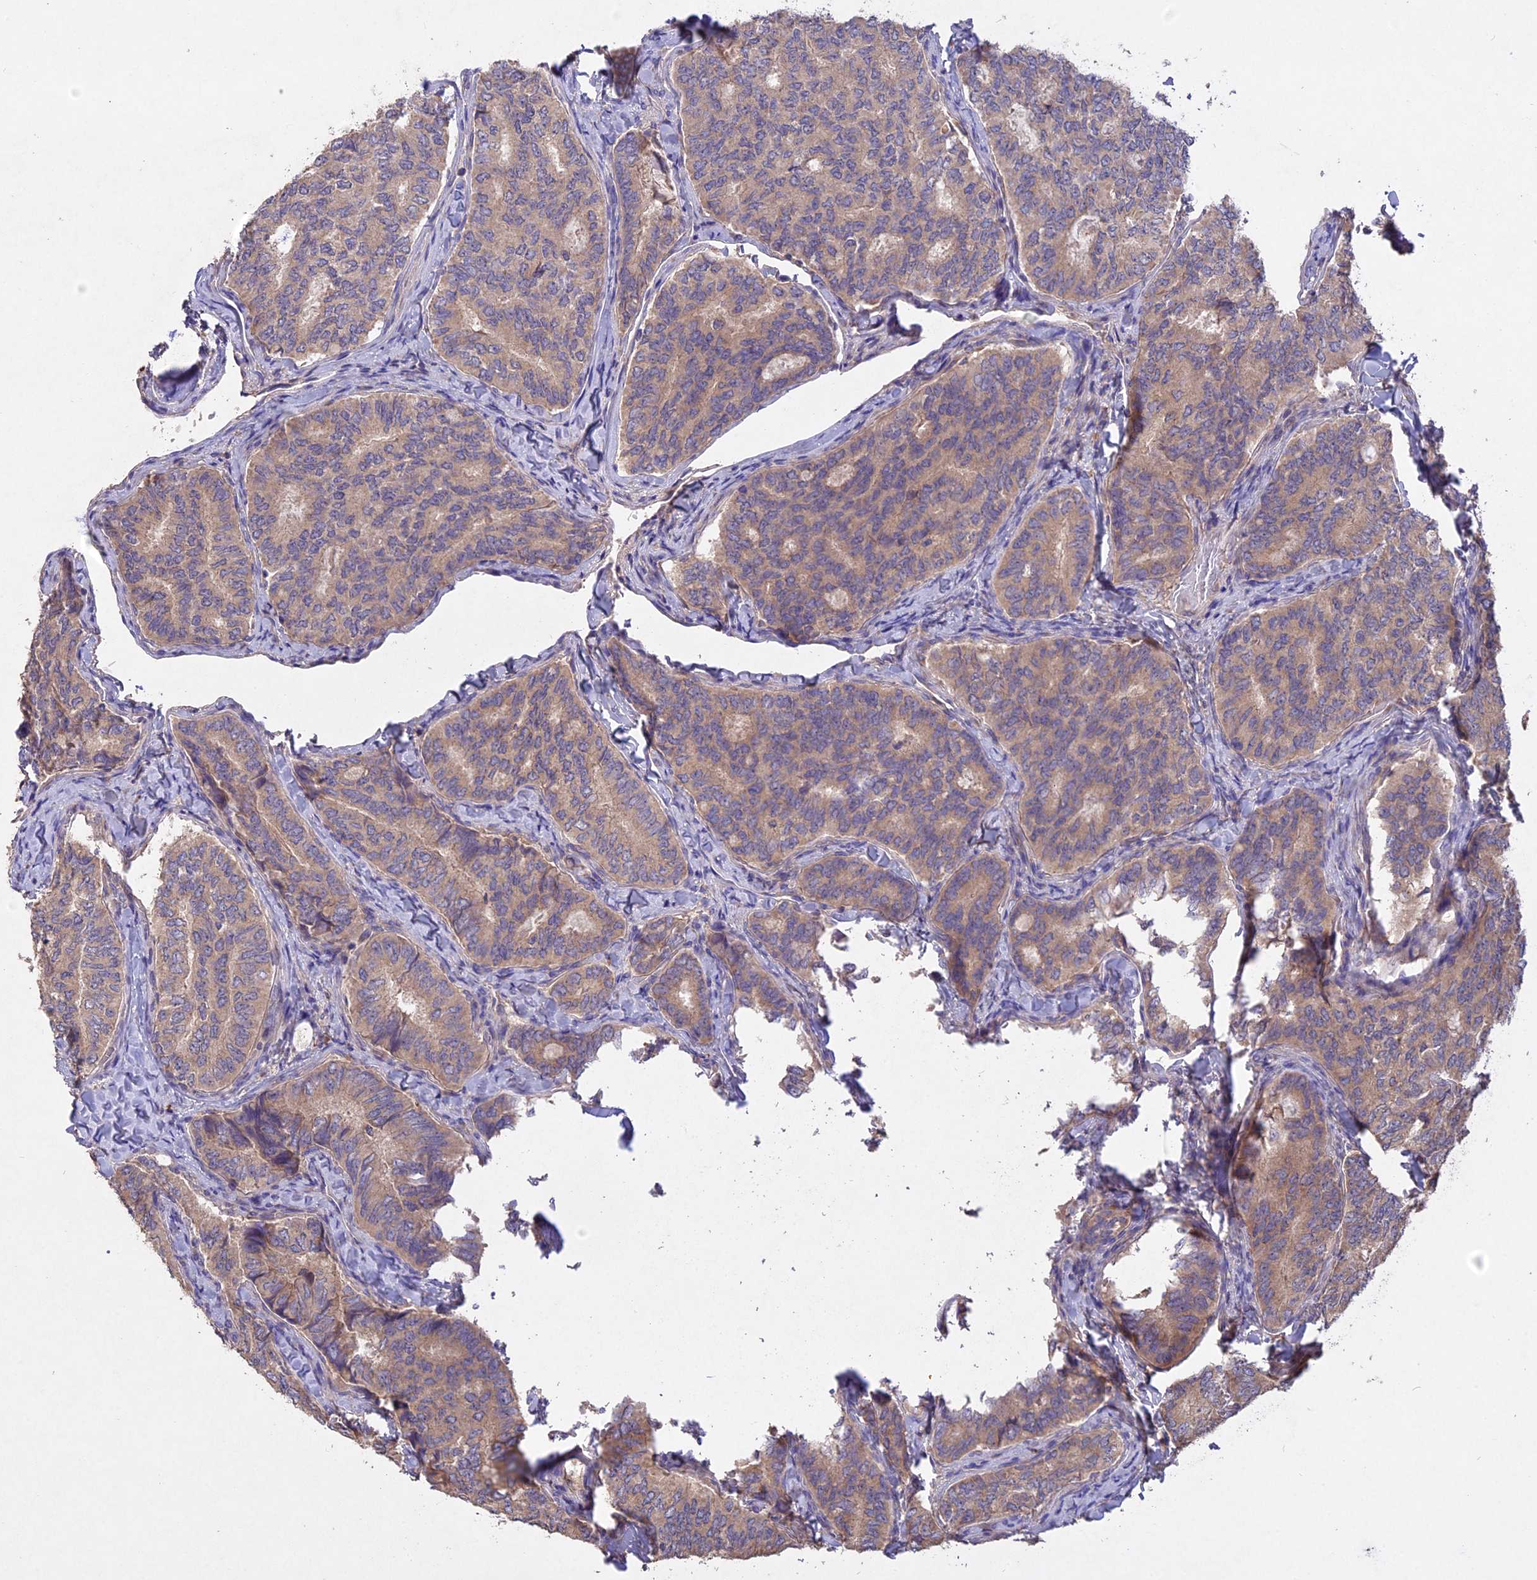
{"staining": {"intensity": "weak", "quantity": "25%-75%", "location": "cytoplasmic/membranous"}, "tissue": "thyroid cancer", "cell_type": "Tumor cells", "image_type": "cancer", "snomed": [{"axis": "morphology", "description": "Papillary adenocarcinoma, NOS"}, {"axis": "topography", "description": "Thyroid gland"}], "caption": "IHC of human papillary adenocarcinoma (thyroid) exhibits low levels of weak cytoplasmic/membranous staining in approximately 25%-75% of tumor cells. (DAB (3,3'-diaminobenzidine) IHC with brightfield microscopy, high magnification).", "gene": "SLC26A4", "patient": {"sex": "female", "age": 35}}